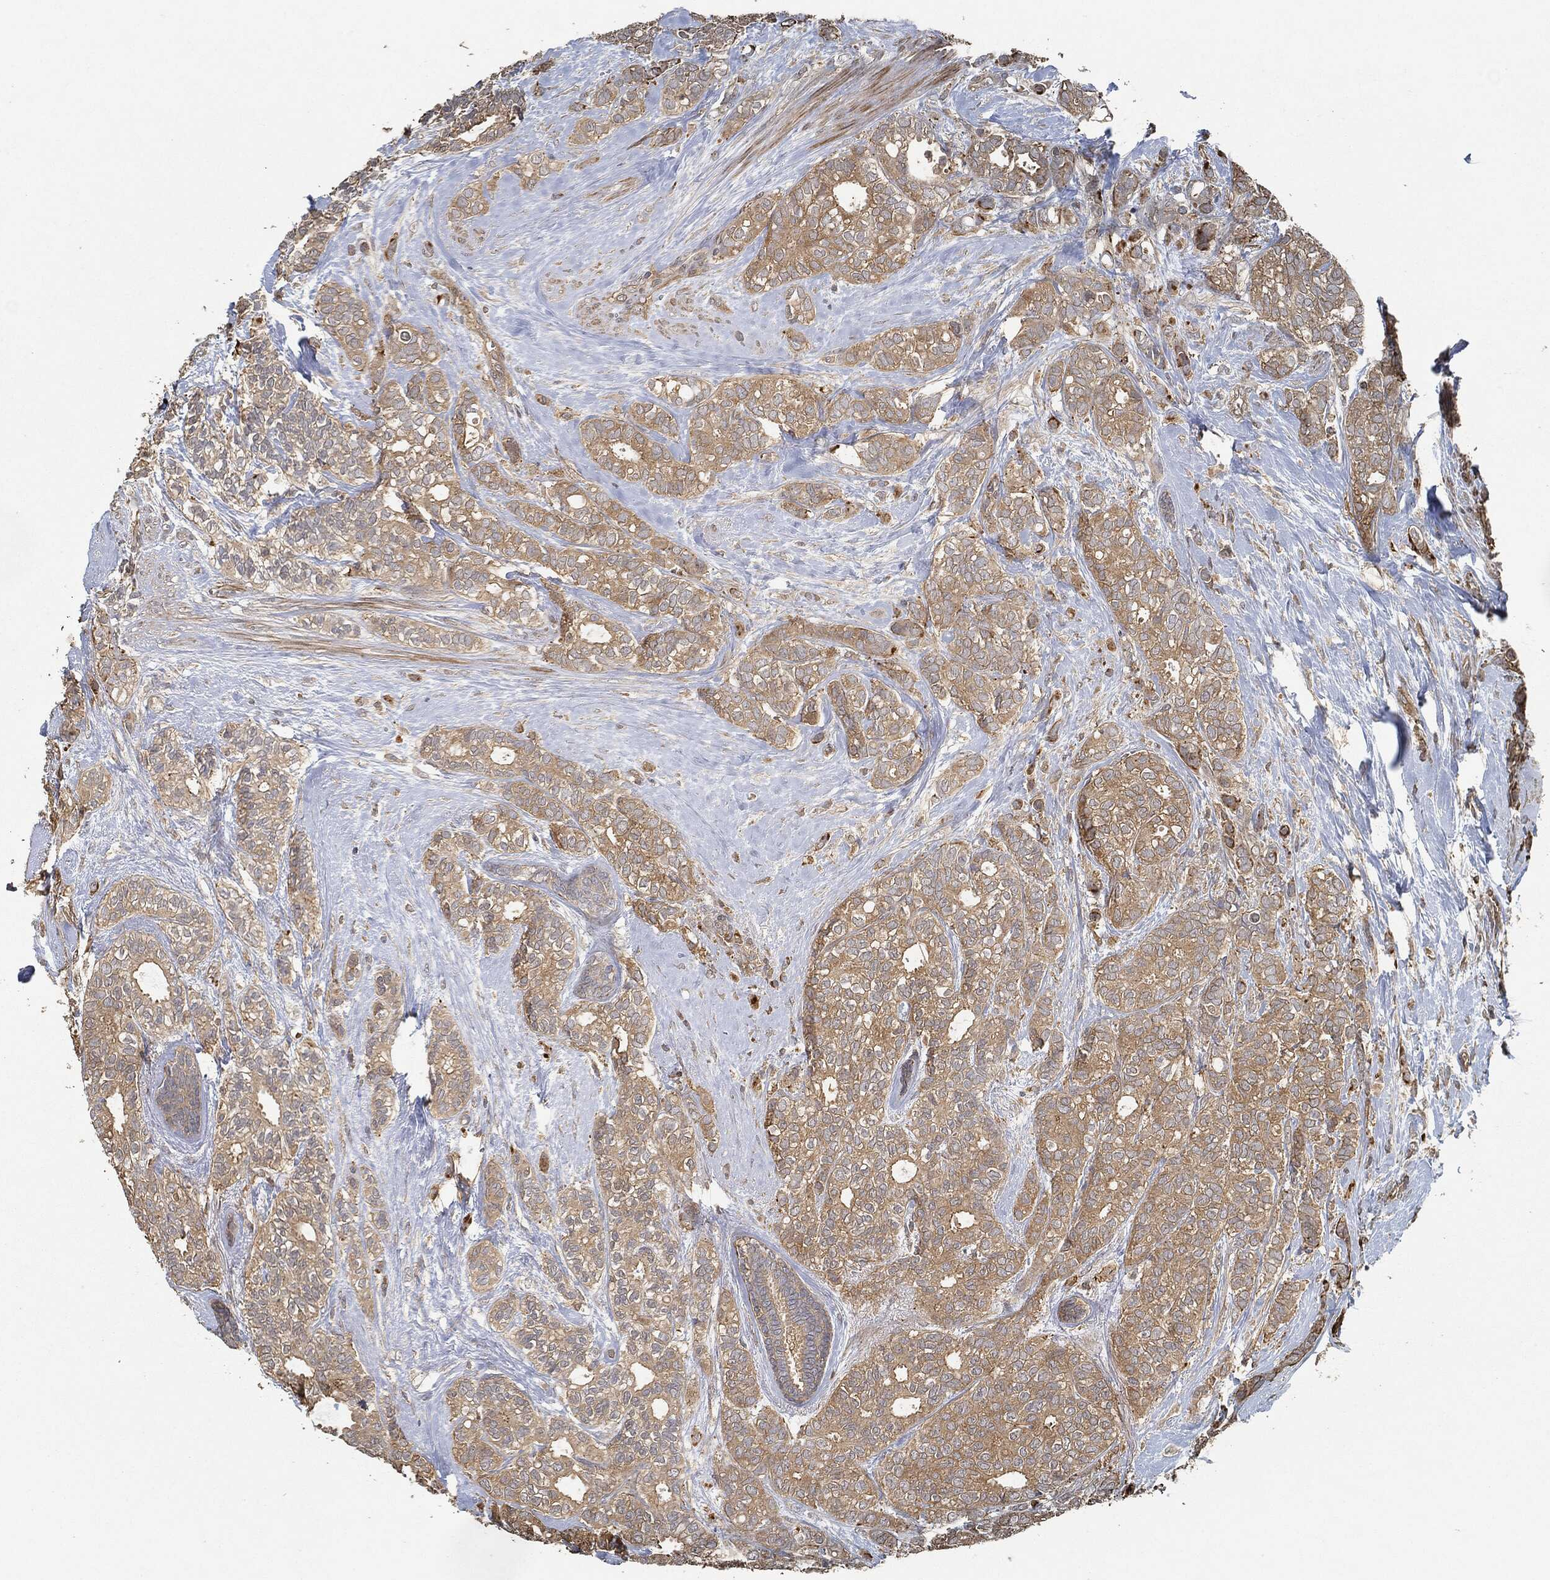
{"staining": {"intensity": "moderate", "quantity": "25%-75%", "location": "cytoplasmic/membranous"}, "tissue": "breast cancer", "cell_type": "Tumor cells", "image_type": "cancer", "snomed": [{"axis": "morphology", "description": "Duct carcinoma"}, {"axis": "topography", "description": "Breast"}], "caption": "Breast cancer tissue exhibits moderate cytoplasmic/membranous expression in about 25%-75% of tumor cells The staining was performed using DAB to visualize the protein expression in brown, while the nuclei were stained in blue with hematoxylin (Magnification: 20x).", "gene": "TPT1", "patient": {"sex": "female", "age": 71}}